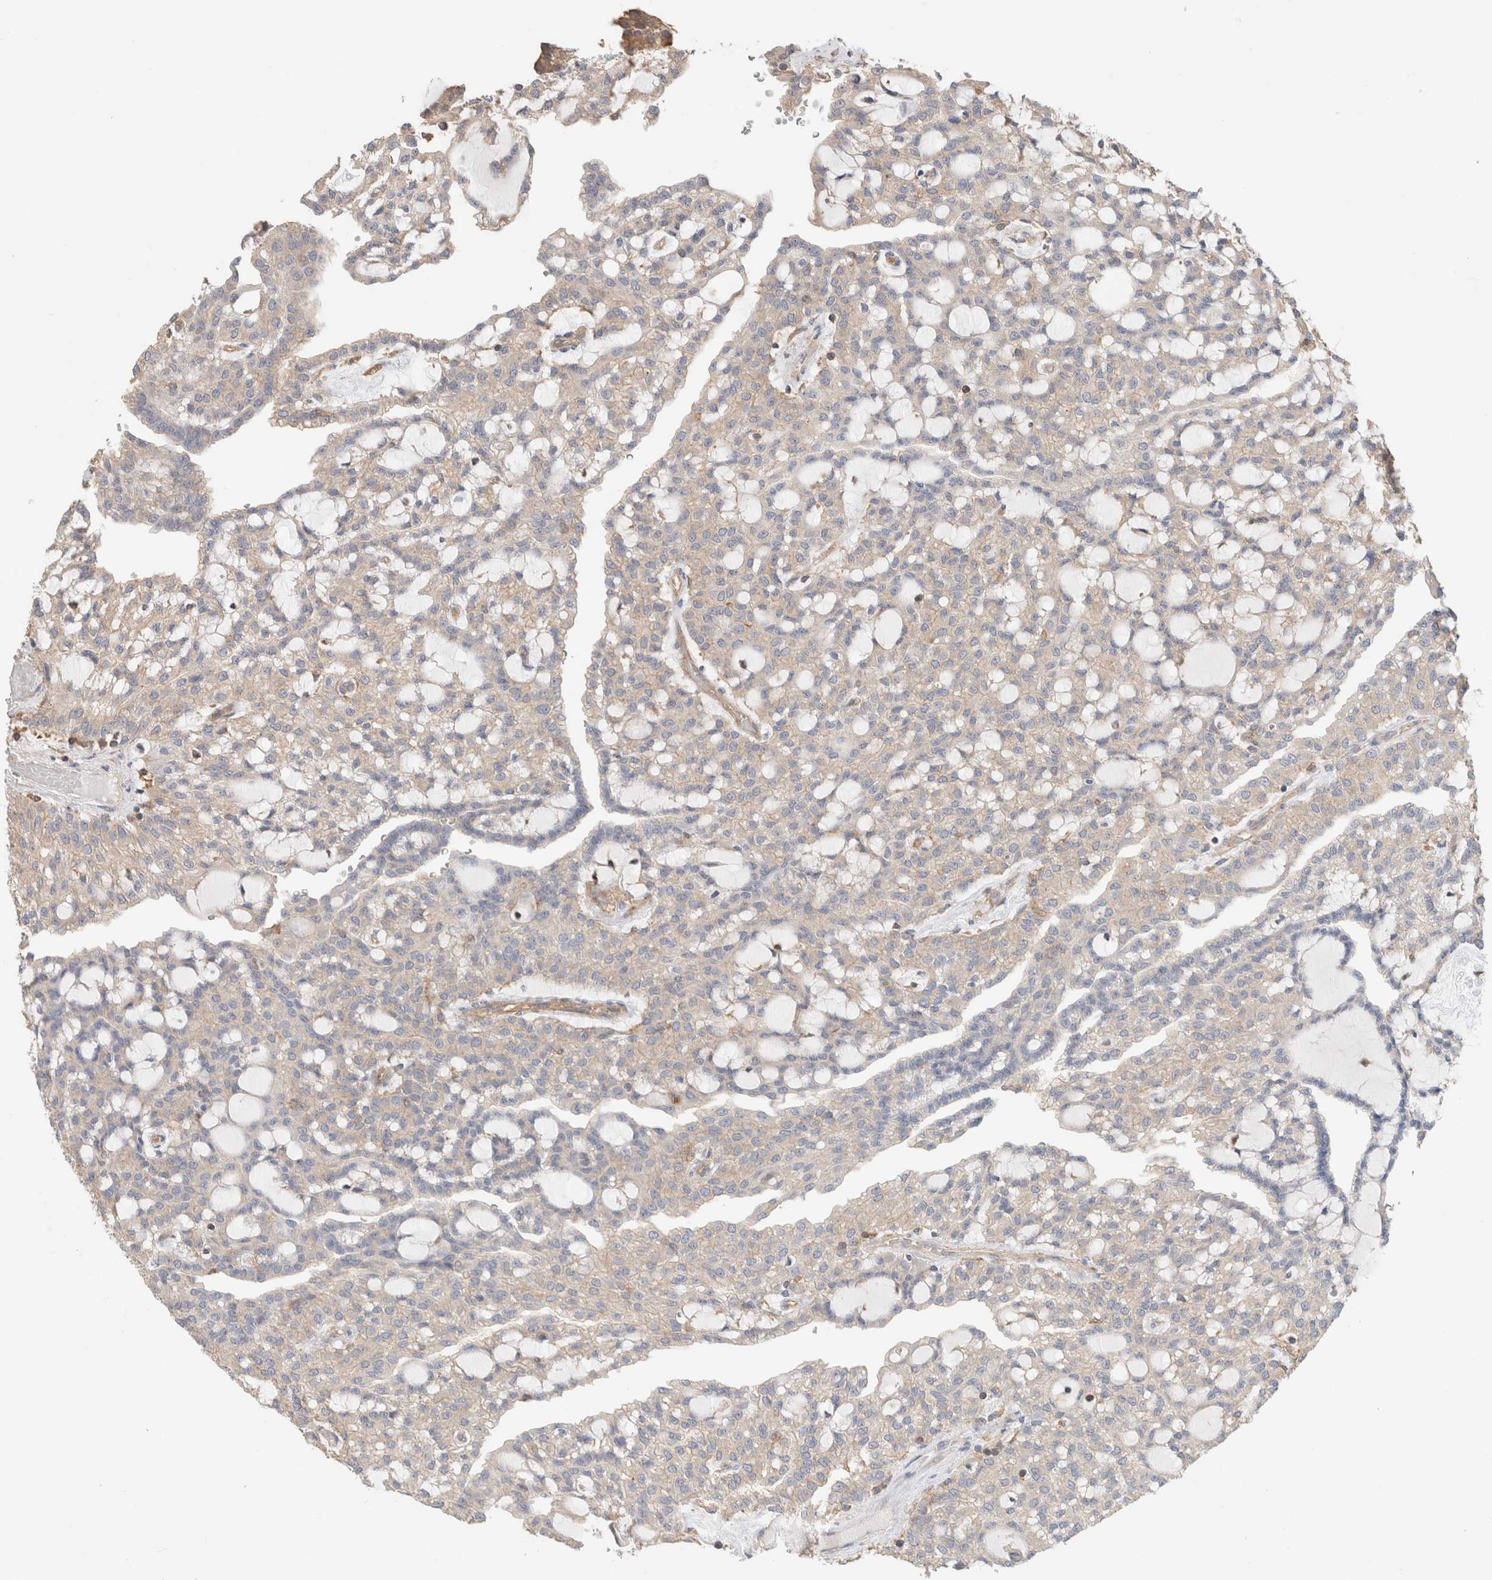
{"staining": {"intensity": "weak", "quantity": ">75%", "location": "cytoplasmic/membranous"}, "tissue": "renal cancer", "cell_type": "Tumor cells", "image_type": "cancer", "snomed": [{"axis": "morphology", "description": "Adenocarcinoma, NOS"}, {"axis": "topography", "description": "Kidney"}], "caption": "Immunohistochemical staining of renal adenocarcinoma exhibits weak cytoplasmic/membranous protein positivity in about >75% of tumor cells.", "gene": "CFAP418", "patient": {"sex": "male", "age": 63}}